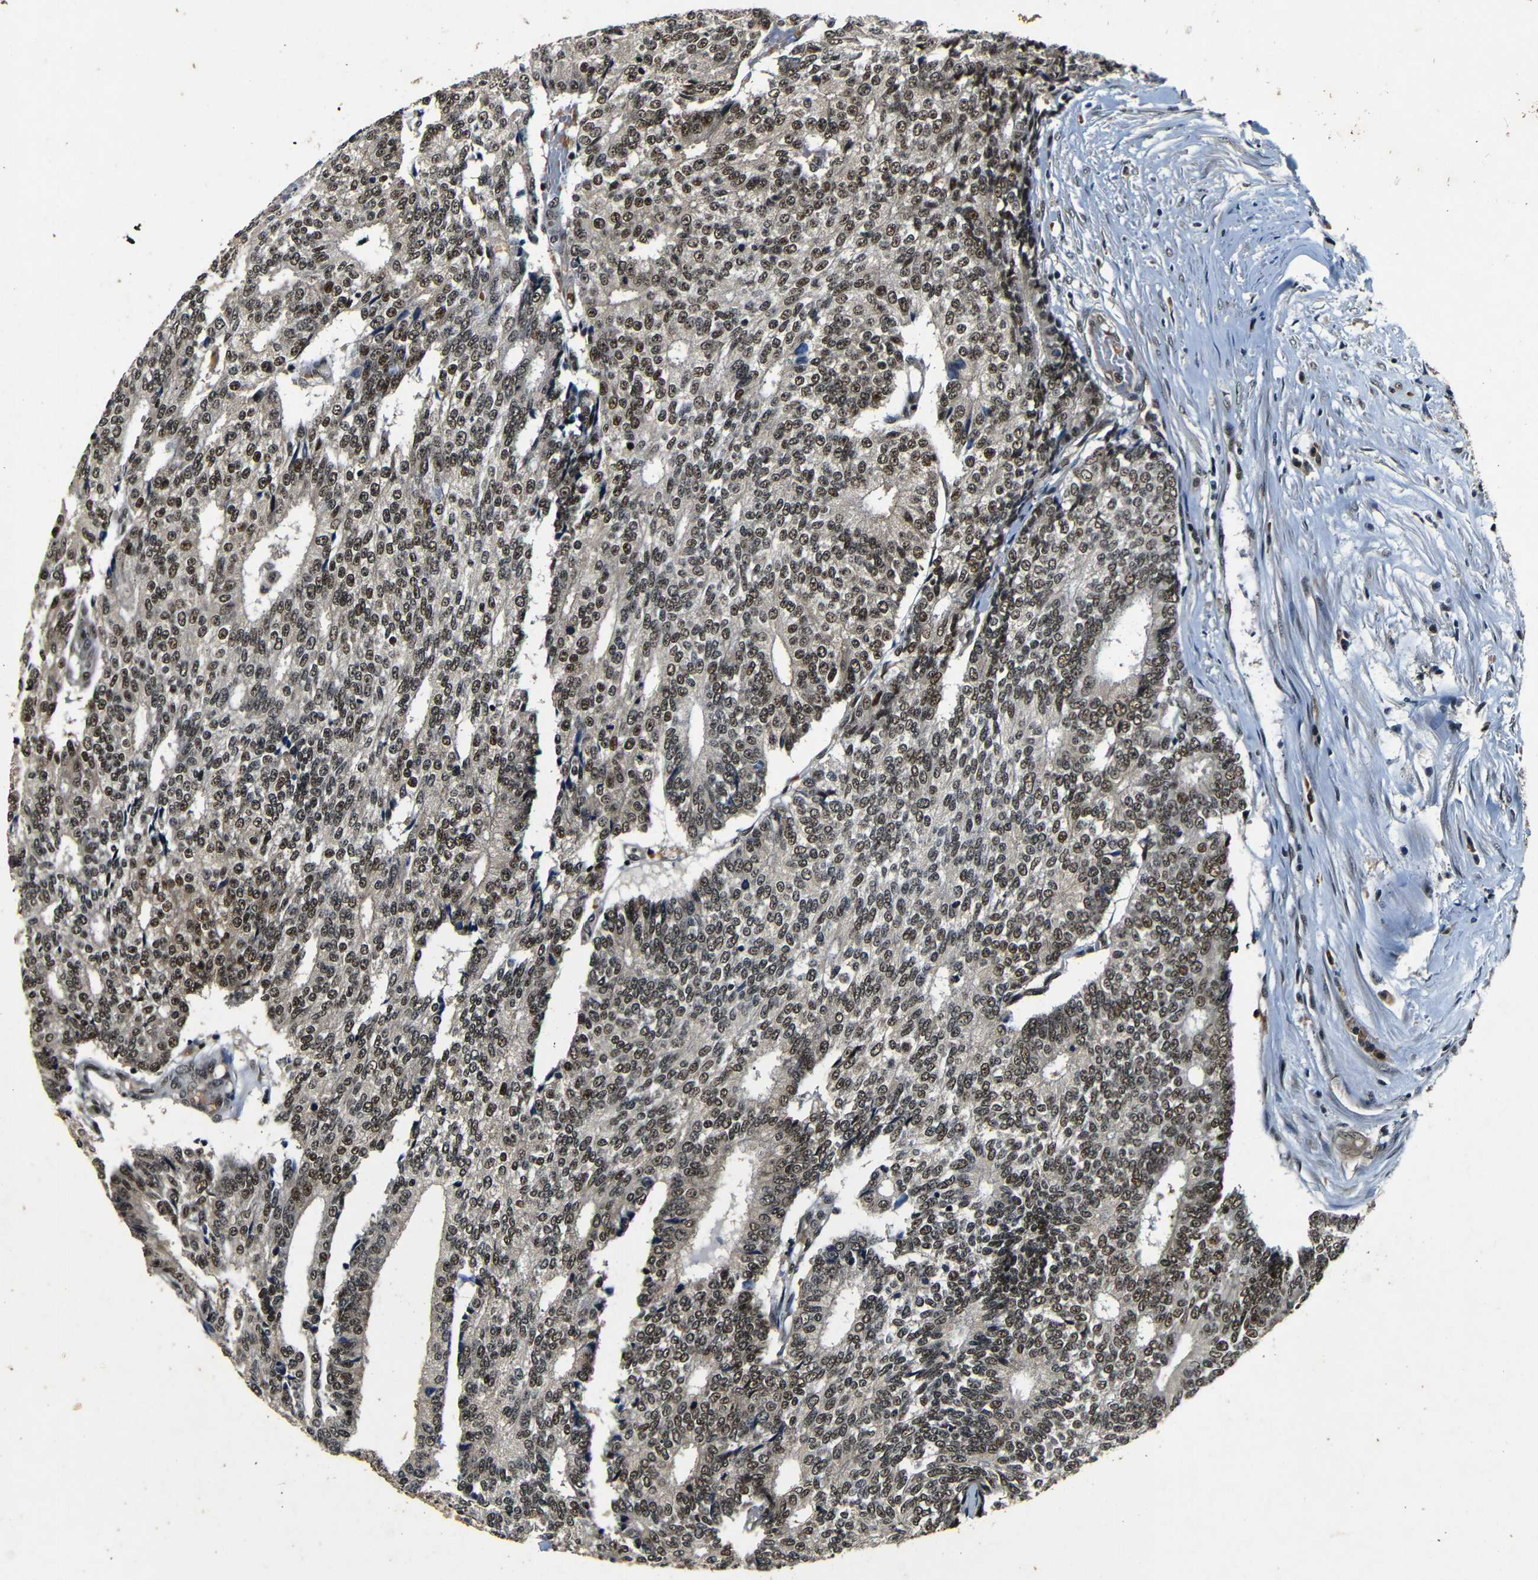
{"staining": {"intensity": "moderate", "quantity": ">75%", "location": "nuclear"}, "tissue": "prostate cancer", "cell_type": "Tumor cells", "image_type": "cancer", "snomed": [{"axis": "morphology", "description": "Normal tissue, NOS"}, {"axis": "morphology", "description": "Adenocarcinoma, High grade"}, {"axis": "topography", "description": "Prostate"}, {"axis": "topography", "description": "Seminal veicle"}], "caption": "Prostate adenocarcinoma (high-grade) stained with immunohistochemistry exhibits moderate nuclear expression in approximately >75% of tumor cells.", "gene": "FOXD4", "patient": {"sex": "male", "age": 55}}